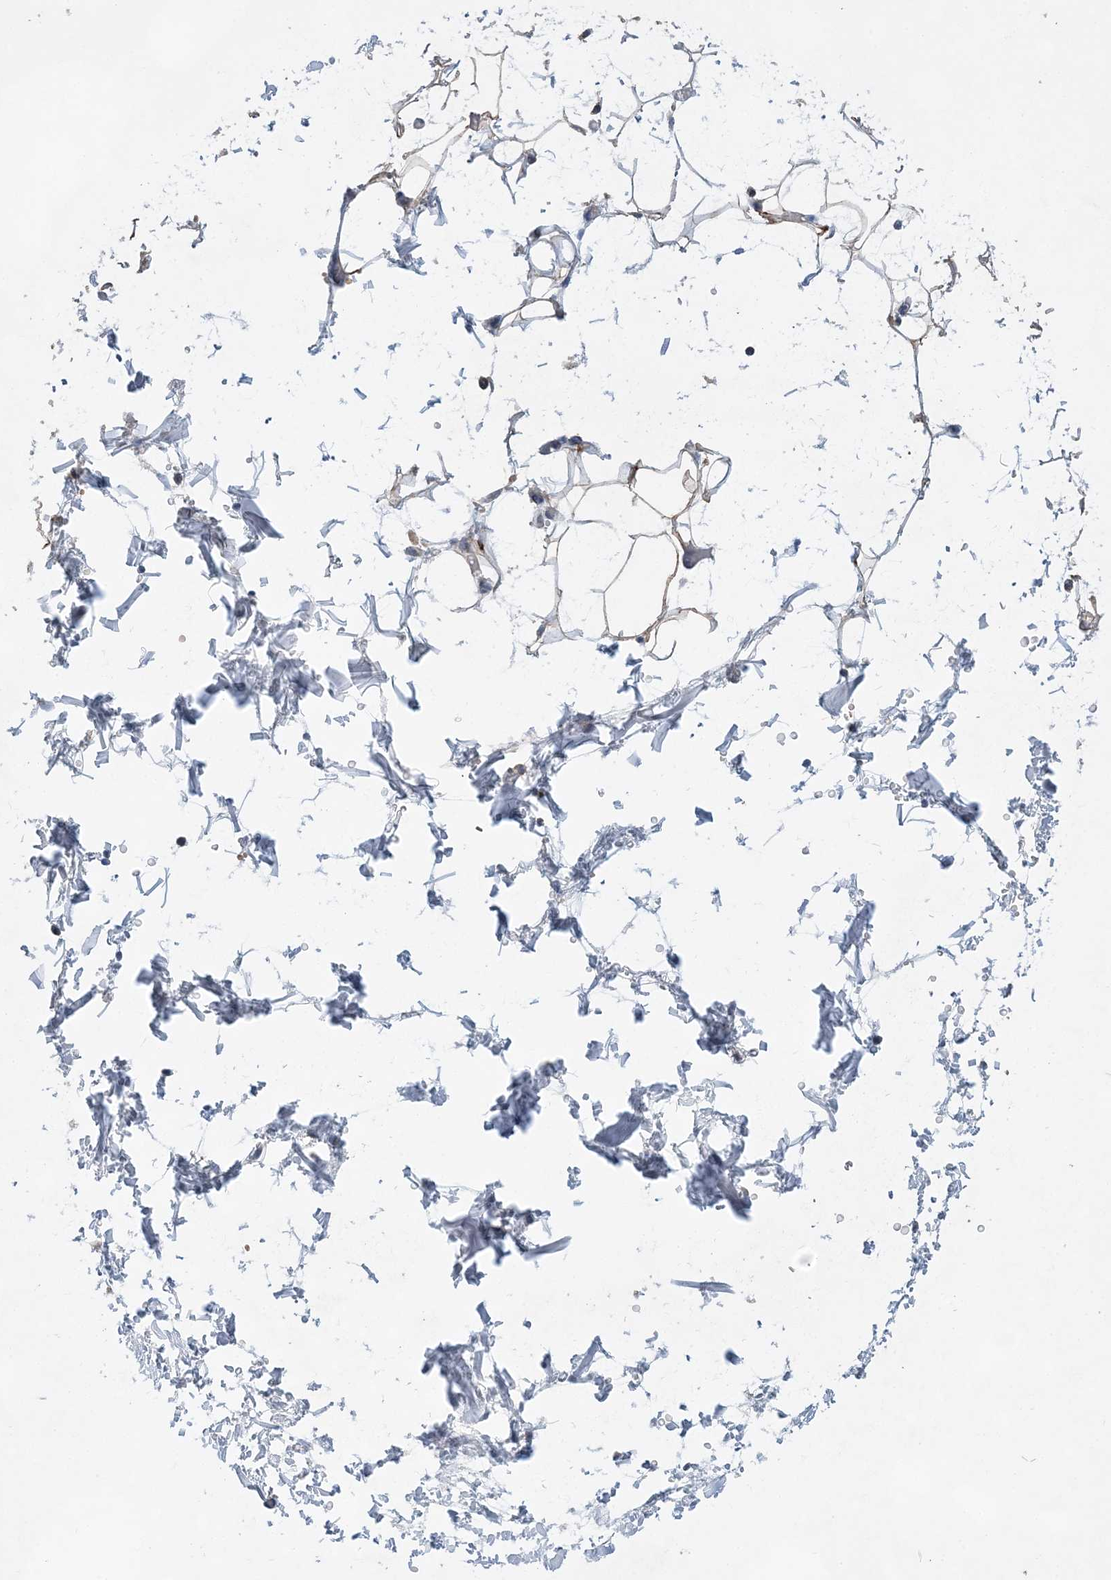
{"staining": {"intensity": "weak", "quantity": ">75%", "location": "cytoplasmic/membranous"}, "tissue": "adipose tissue", "cell_type": "Adipocytes", "image_type": "normal", "snomed": [{"axis": "morphology", "description": "Normal tissue, NOS"}, {"axis": "topography", "description": "Soft tissue"}], "caption": "Immunohistochemistry of unremarkable adipose tissue displays low levels of weak cytoplasmic/membranous positivity in approximately >75% of adipocytes.", "gene": "TRAPPC13", "patient": {"sex": "male", "age": 72}}